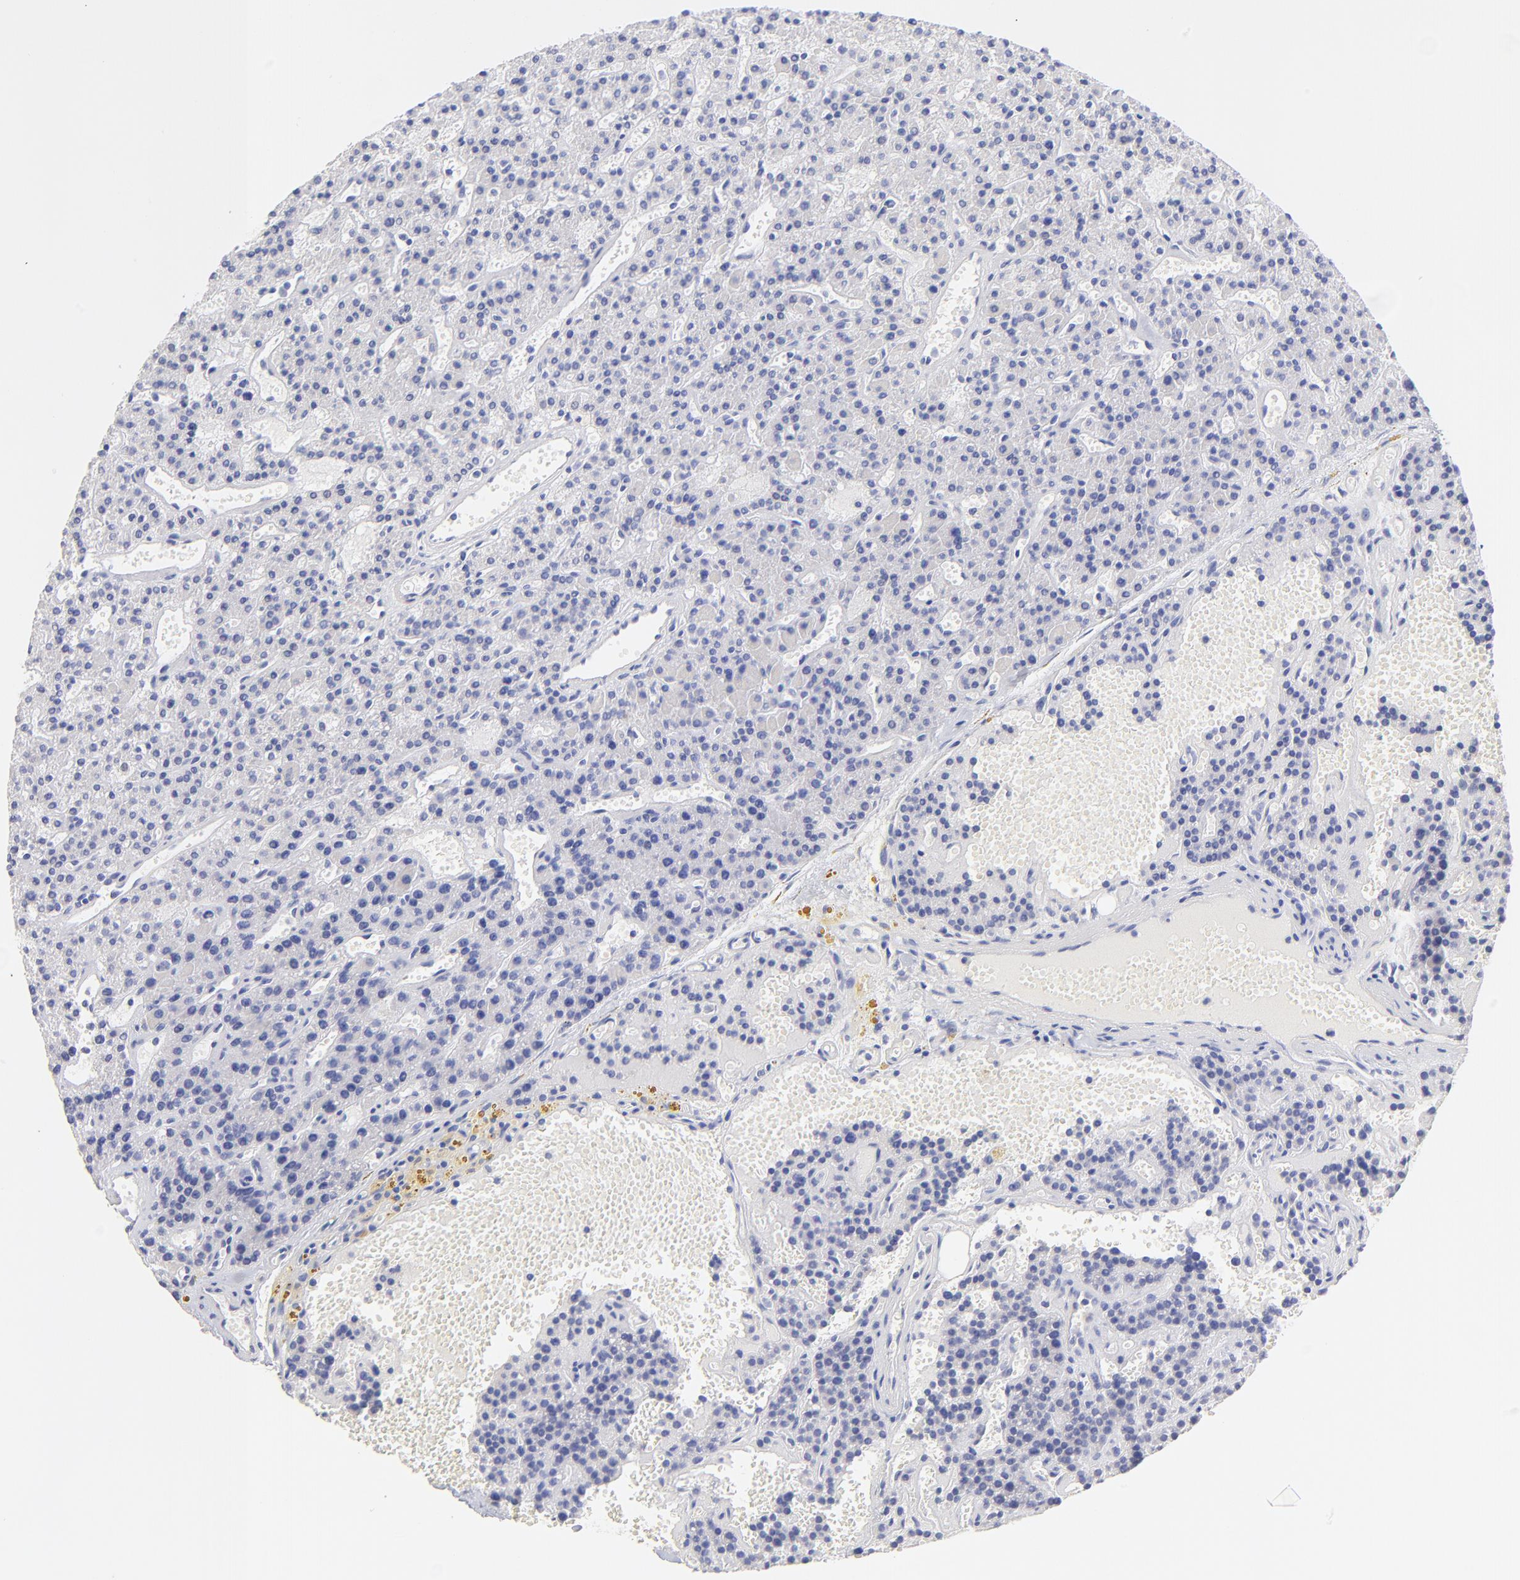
{"staining": {"intensity": "negative", "quantity": "none", "location": "none"}, "tissue": "parathyroid gland", "cell_type": "Glandular cells", "image_type": "normal", "snomed": [{"axis": "morphology", "description": "Normal tissue, NOS"}, {"axis": "topography", "description": "Parathyroid gland"}], "caption": "A histopathology image of parathyroid gland stained for a protein shows no brown staining in glandular cells. (Brightfield microscopy of DAB (3,3'-diaminobenzidine) immunohistochemistry at high magnification).", "gene": "EBP", "patient": {"sex": "male", "age": 25}}